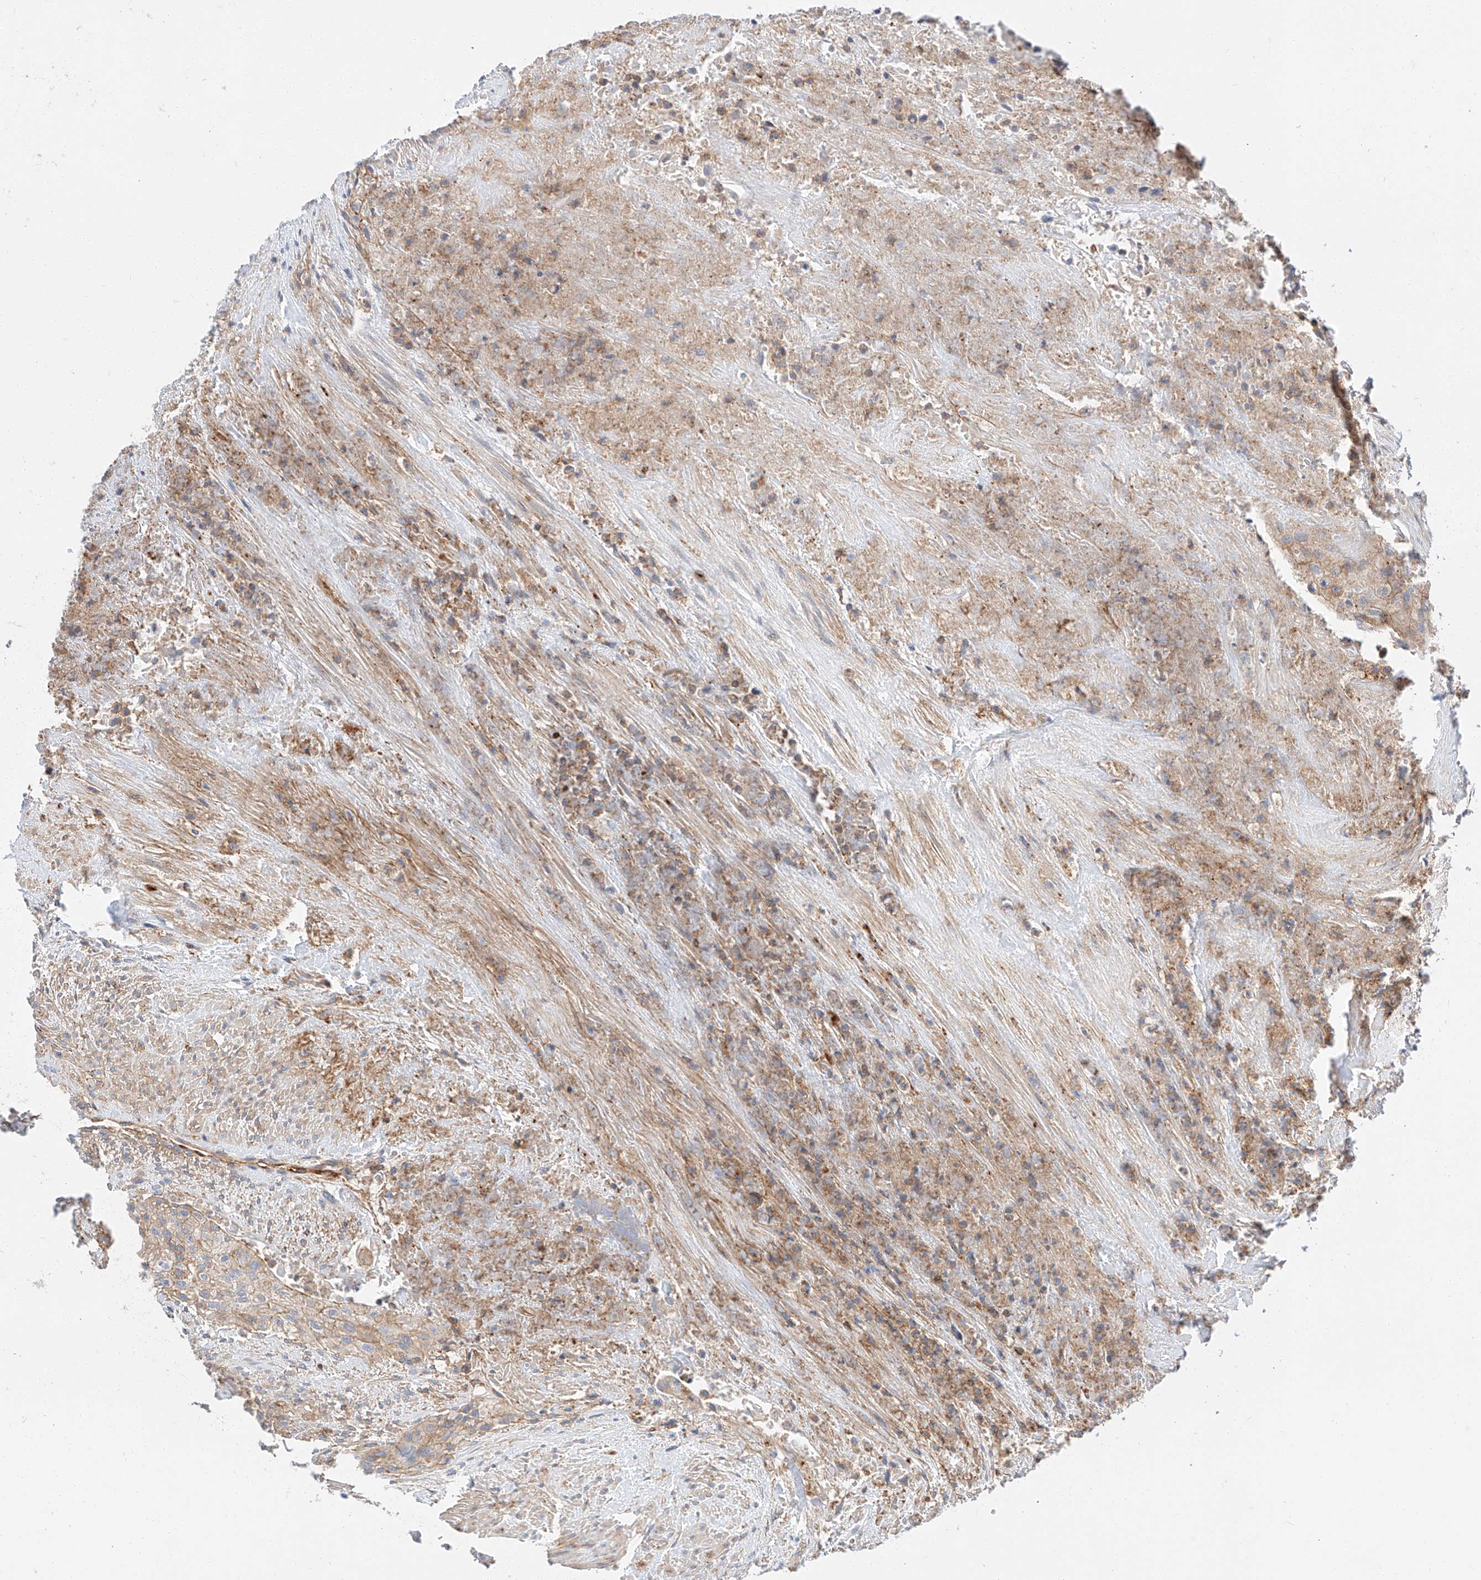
{"staining": {"intensity": "weak", "quantity": "25%-75%", "location": "cytoplasmic/membranous"}, "tissue": "urothelial cancer", "cell_type": "Tumor cells", "image_type": "cancer", "snomed": [{"axis": "morphology", "description": "Urothelial carcinoma, High grade"}, {"axis": "topography", "description": "Urinary bladder"}], "caption": "Protein expression analysis of urothelial cancer shows weak cytoplasmic/membranous positivity in approximately 25%-75% of tumor cells.", "gene": "HAUS4", "patient": {"sex": "male", "age": 35}}